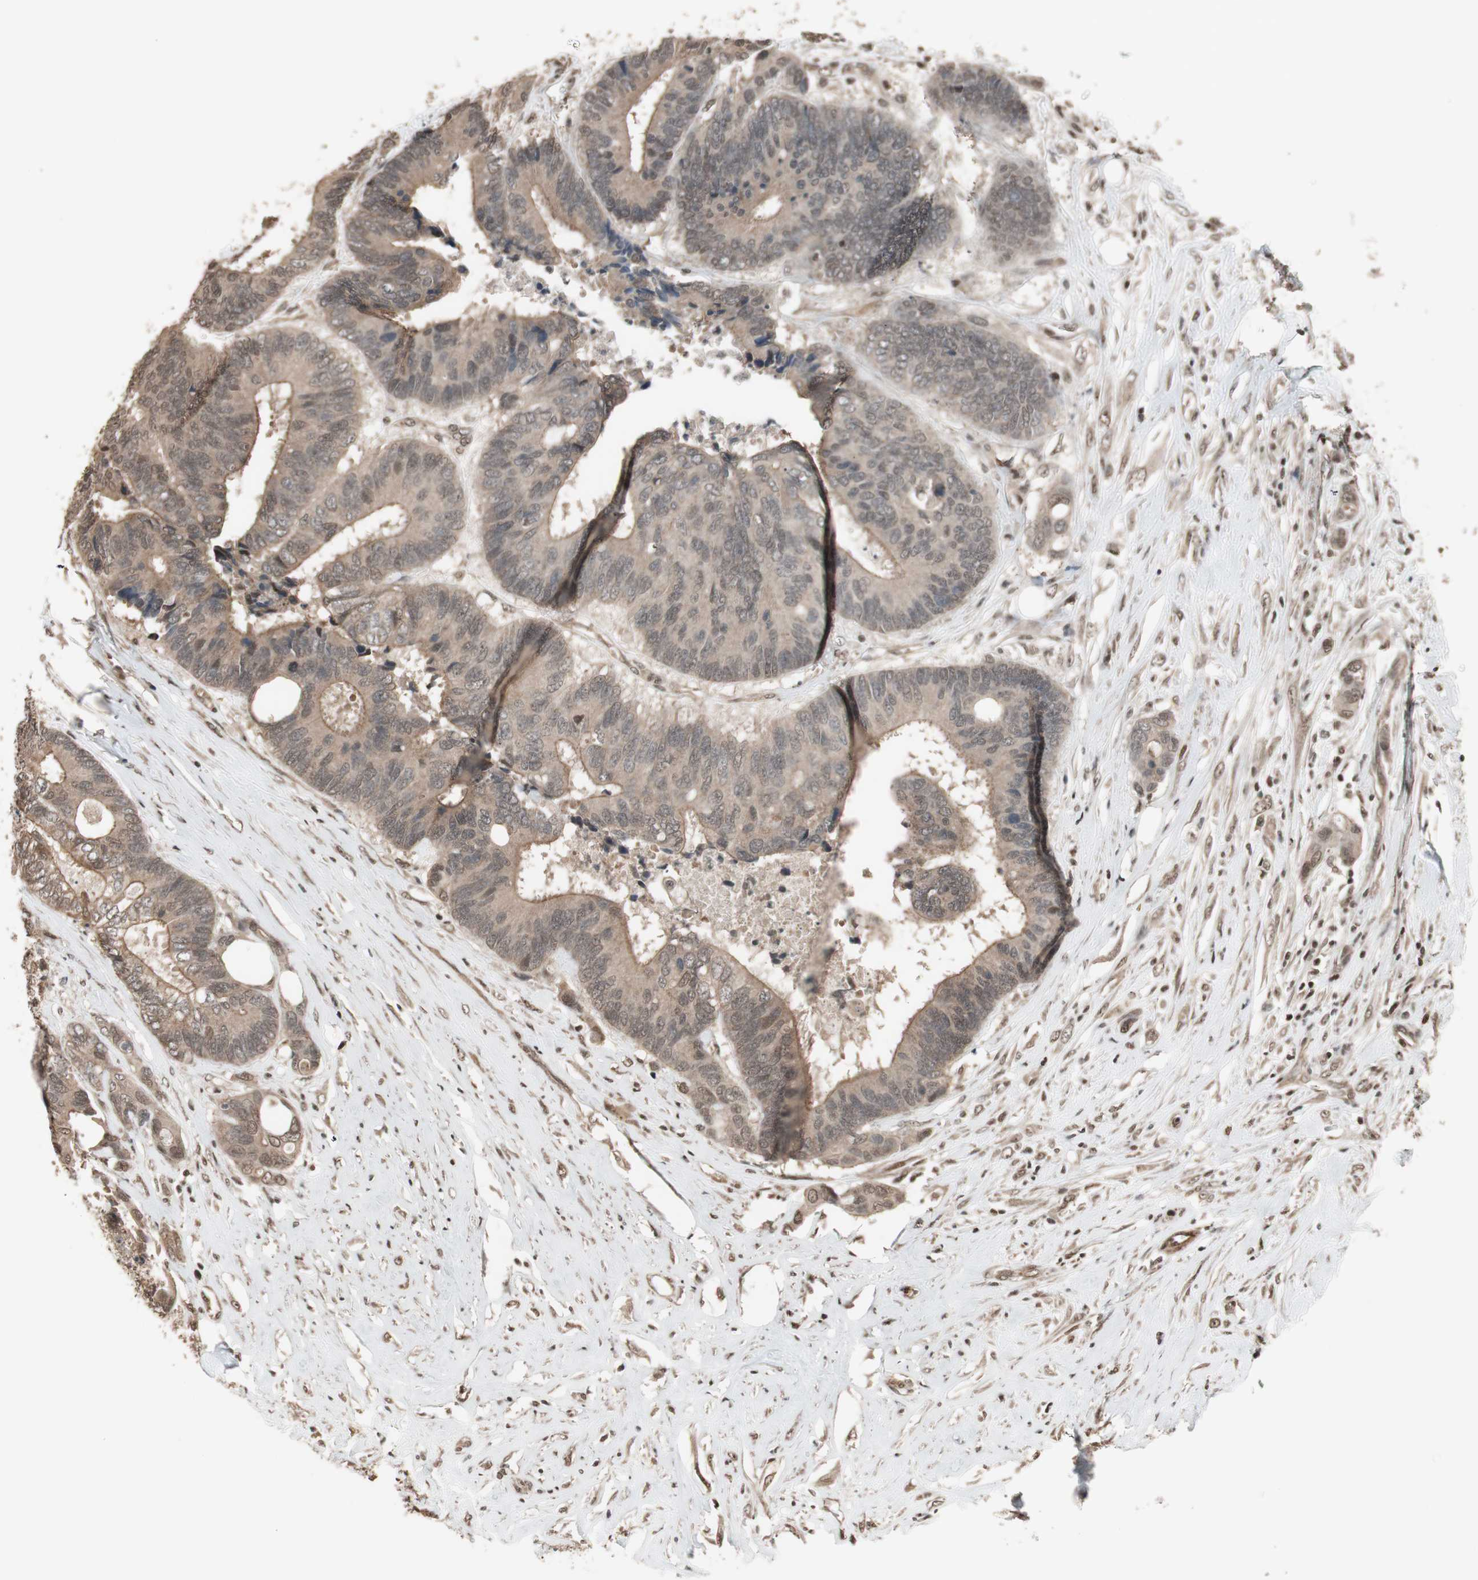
{"staining": {"intensity": "weak", "quantity": ">75%", "location": "cytoplasmic/membranous"}, "tissue": "colorectal cancer", "cell_type": "Tumor cells", "image_type": "cancer", "snomed": [{"axis": "morphology", "description": "Adenocarcinoma, NOS"}, {"axis": "topography", "description": "Rectum"}], "caption": "Immunohistochemical staining of human adenocarcinoma (colorectal) demonstrates weak cytoplasmic/membranous protein positivity in approximately >75% of tumor cells.", "gene": "DRAP1", "patient": {"sex": "male", "age": 55}}